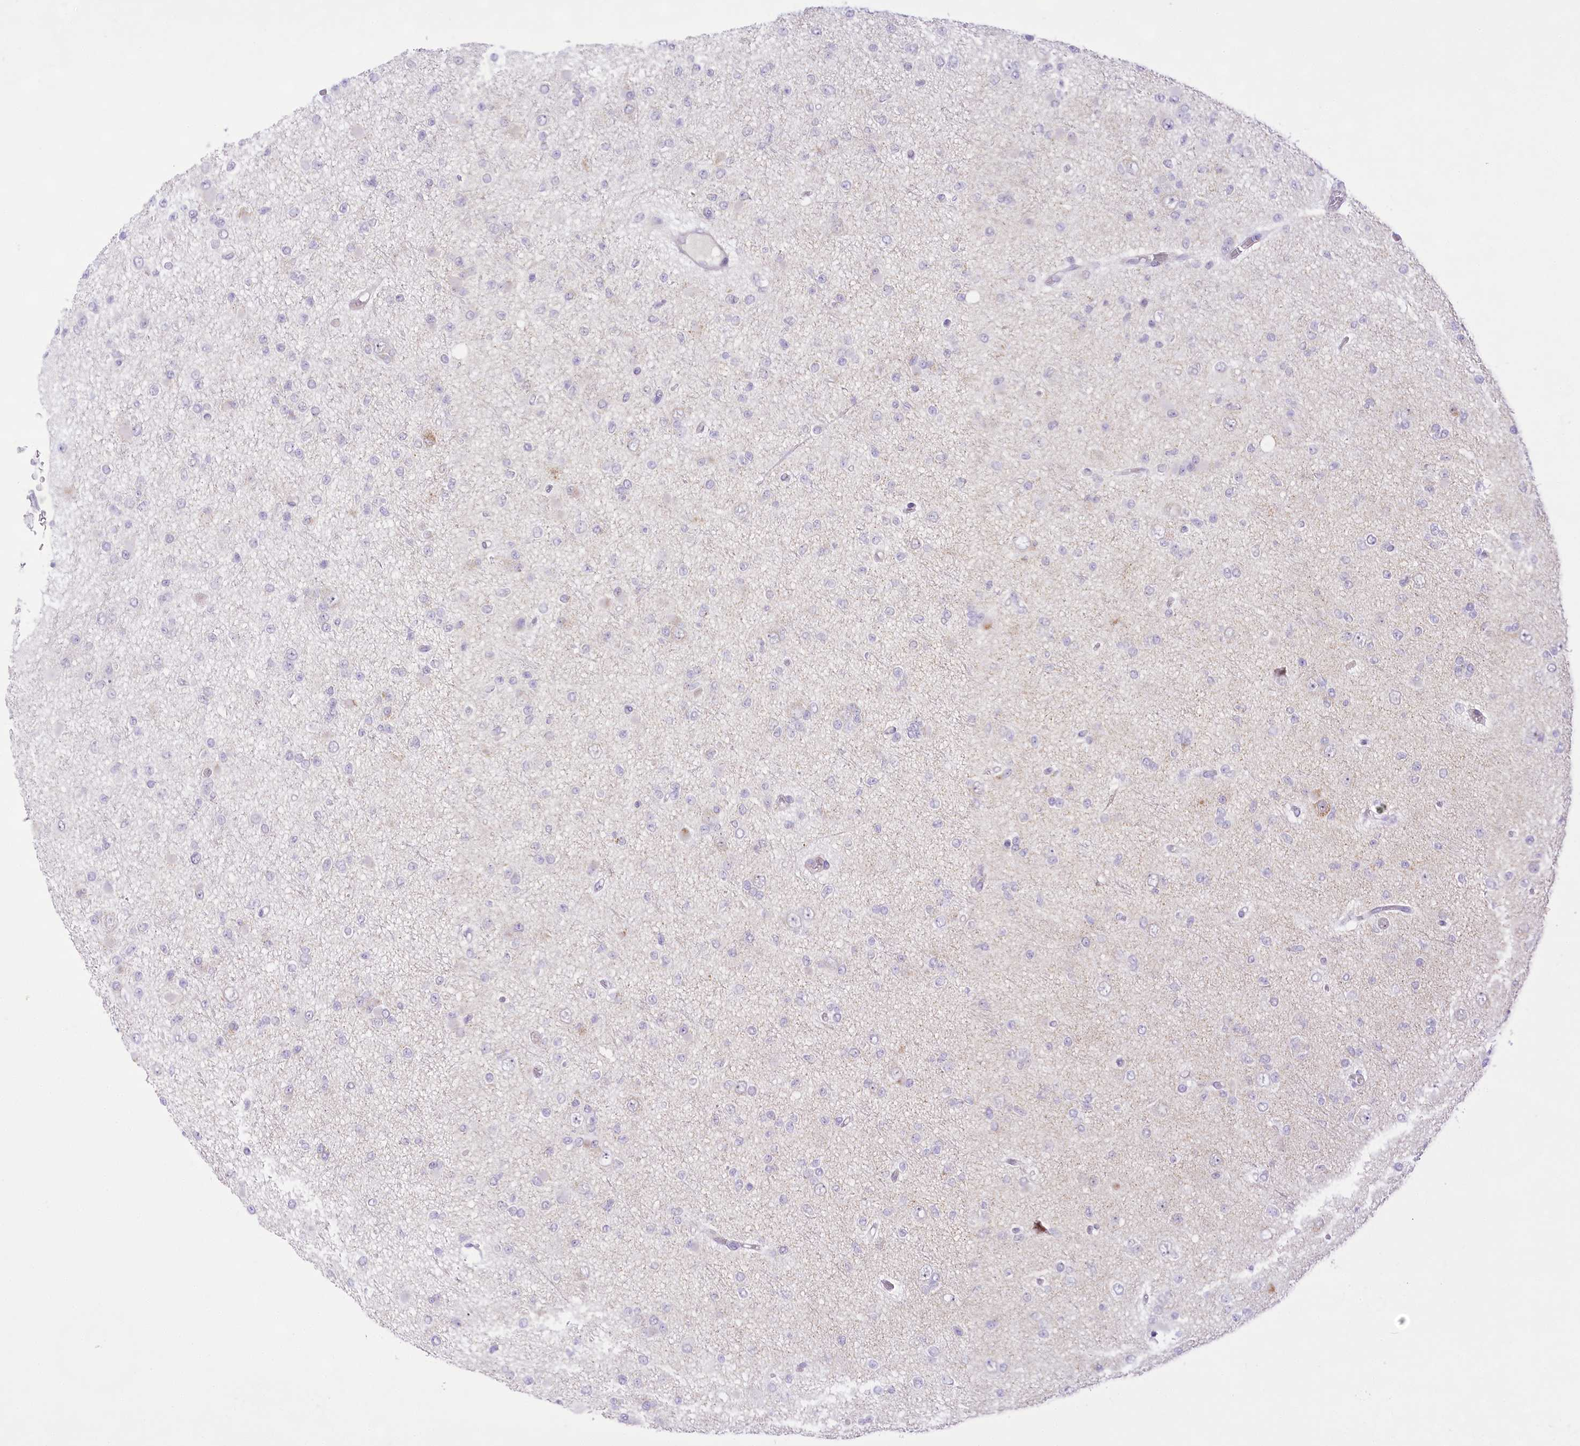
{"staining": {"intensity": "negative", "quantity": "none", "location": "none"}, "tissue": "glioma", "cell_type": "Tumor cells", "image_type": "cancer", "snomed": [{"axis": "morphology", "description": "Glioma, malignant, Low grade"}, {"axis": "topography", "description": "Brain"}], "caption": "An immunohistochemistry (IHC) photomicrograph of malignant low-grade glioma is shown. There is no staining in tumor cells of malignant low-grade glioma.", "gene": "CCDC30", "patient": {"sex": "female", "age": 22}}